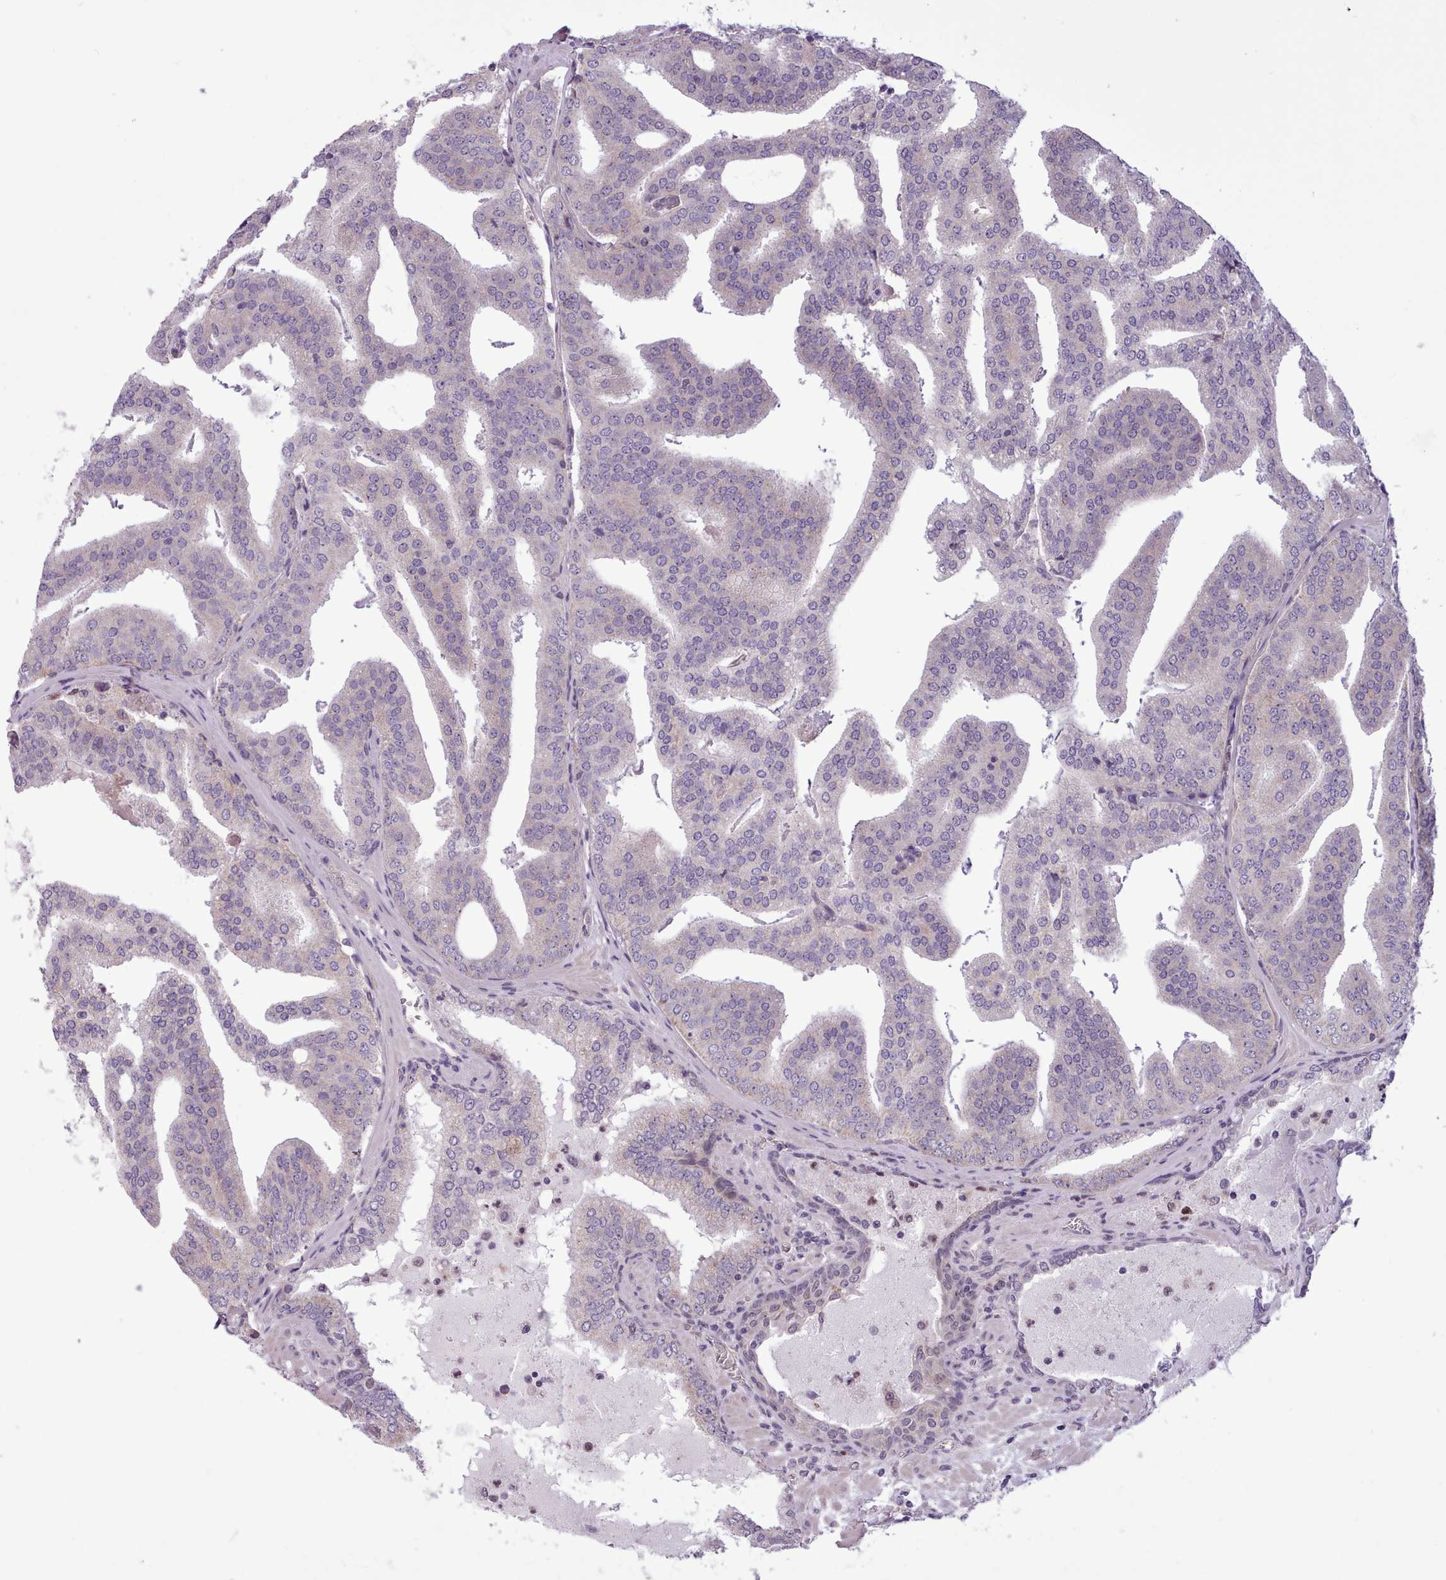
{"staining": {"intensity": "negative", "quantity": "none", "location": "none"}, "tissue": "prostate cancer", "cell_type": "Tumor cells", "image_type": "cancer", "snomed": [{"axis": "morphology", "description": "Adenocarcinoma, High grade"}, {"axis": "topography", "description": "Prostate"}], "caption": "An immunohistochemistry photomicrograph of prostate high-grade adenocarcinoma is shown. There is no staining in tumor cells of prostate high-grade adenocarcinoma.", "gene": "SLURP1", "patient": {"sex": "male", "age": 68}}